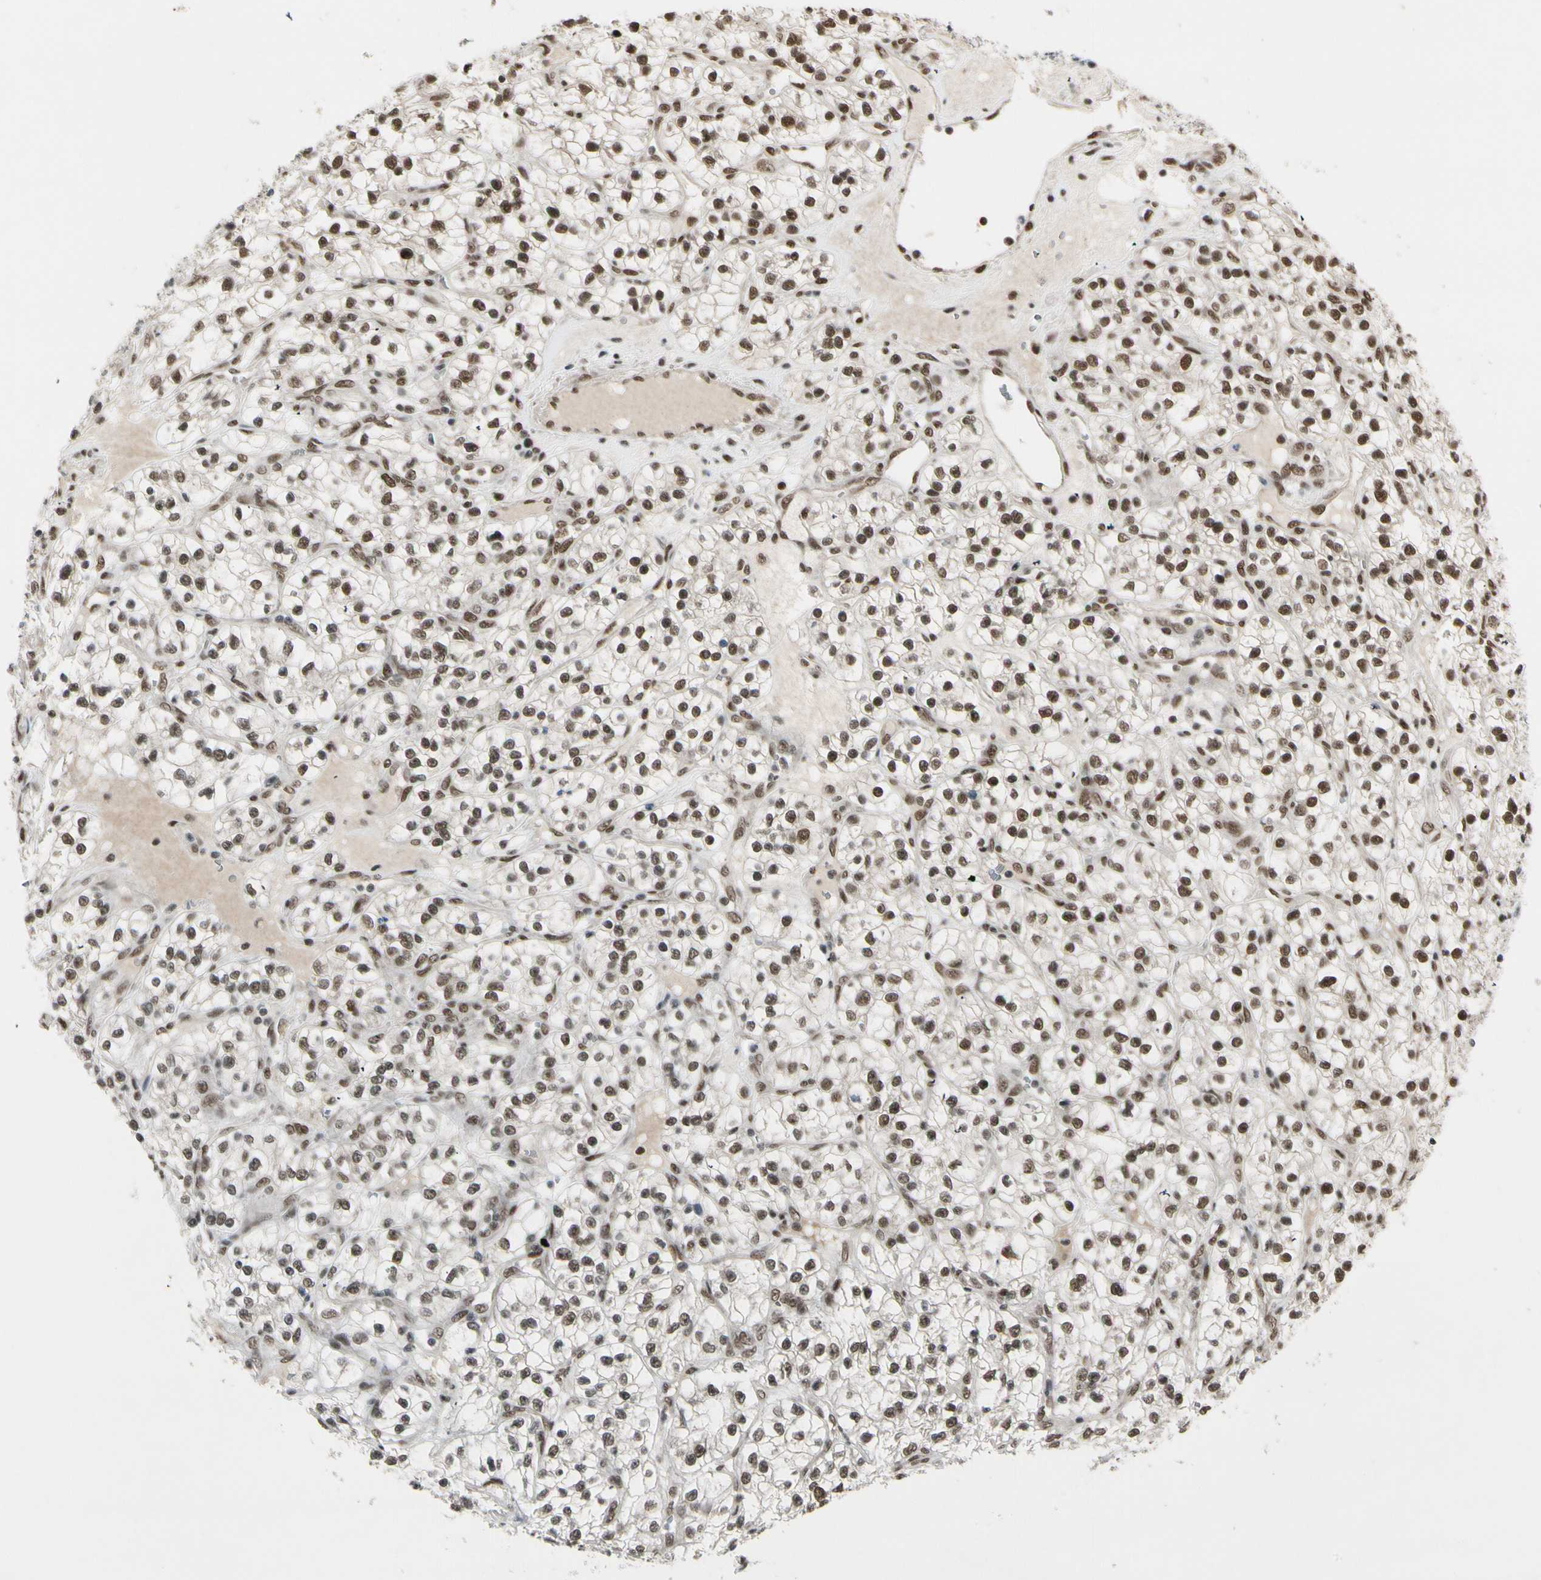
{"staining": {"intensity": "strong", "quantity": "25%-75%", "location": "nuclear"}, "tissue": "renal cancer", "cell_type": "Tumor cells", "image_type": "cancer", "snomed": [{"axis": "morphology", "description": "Adenocarcinoma, NOS"}, {"axis": "topography", "description": "Kidney"}], "caption": "This is a histology image of immunohistochemistry staining of renal cancer (adenocarcinoma), which shows strong expression in the nuclear of tumor cells.", "gene": "CHAMP1", "patient": {"sex": "female", "age": 57}}